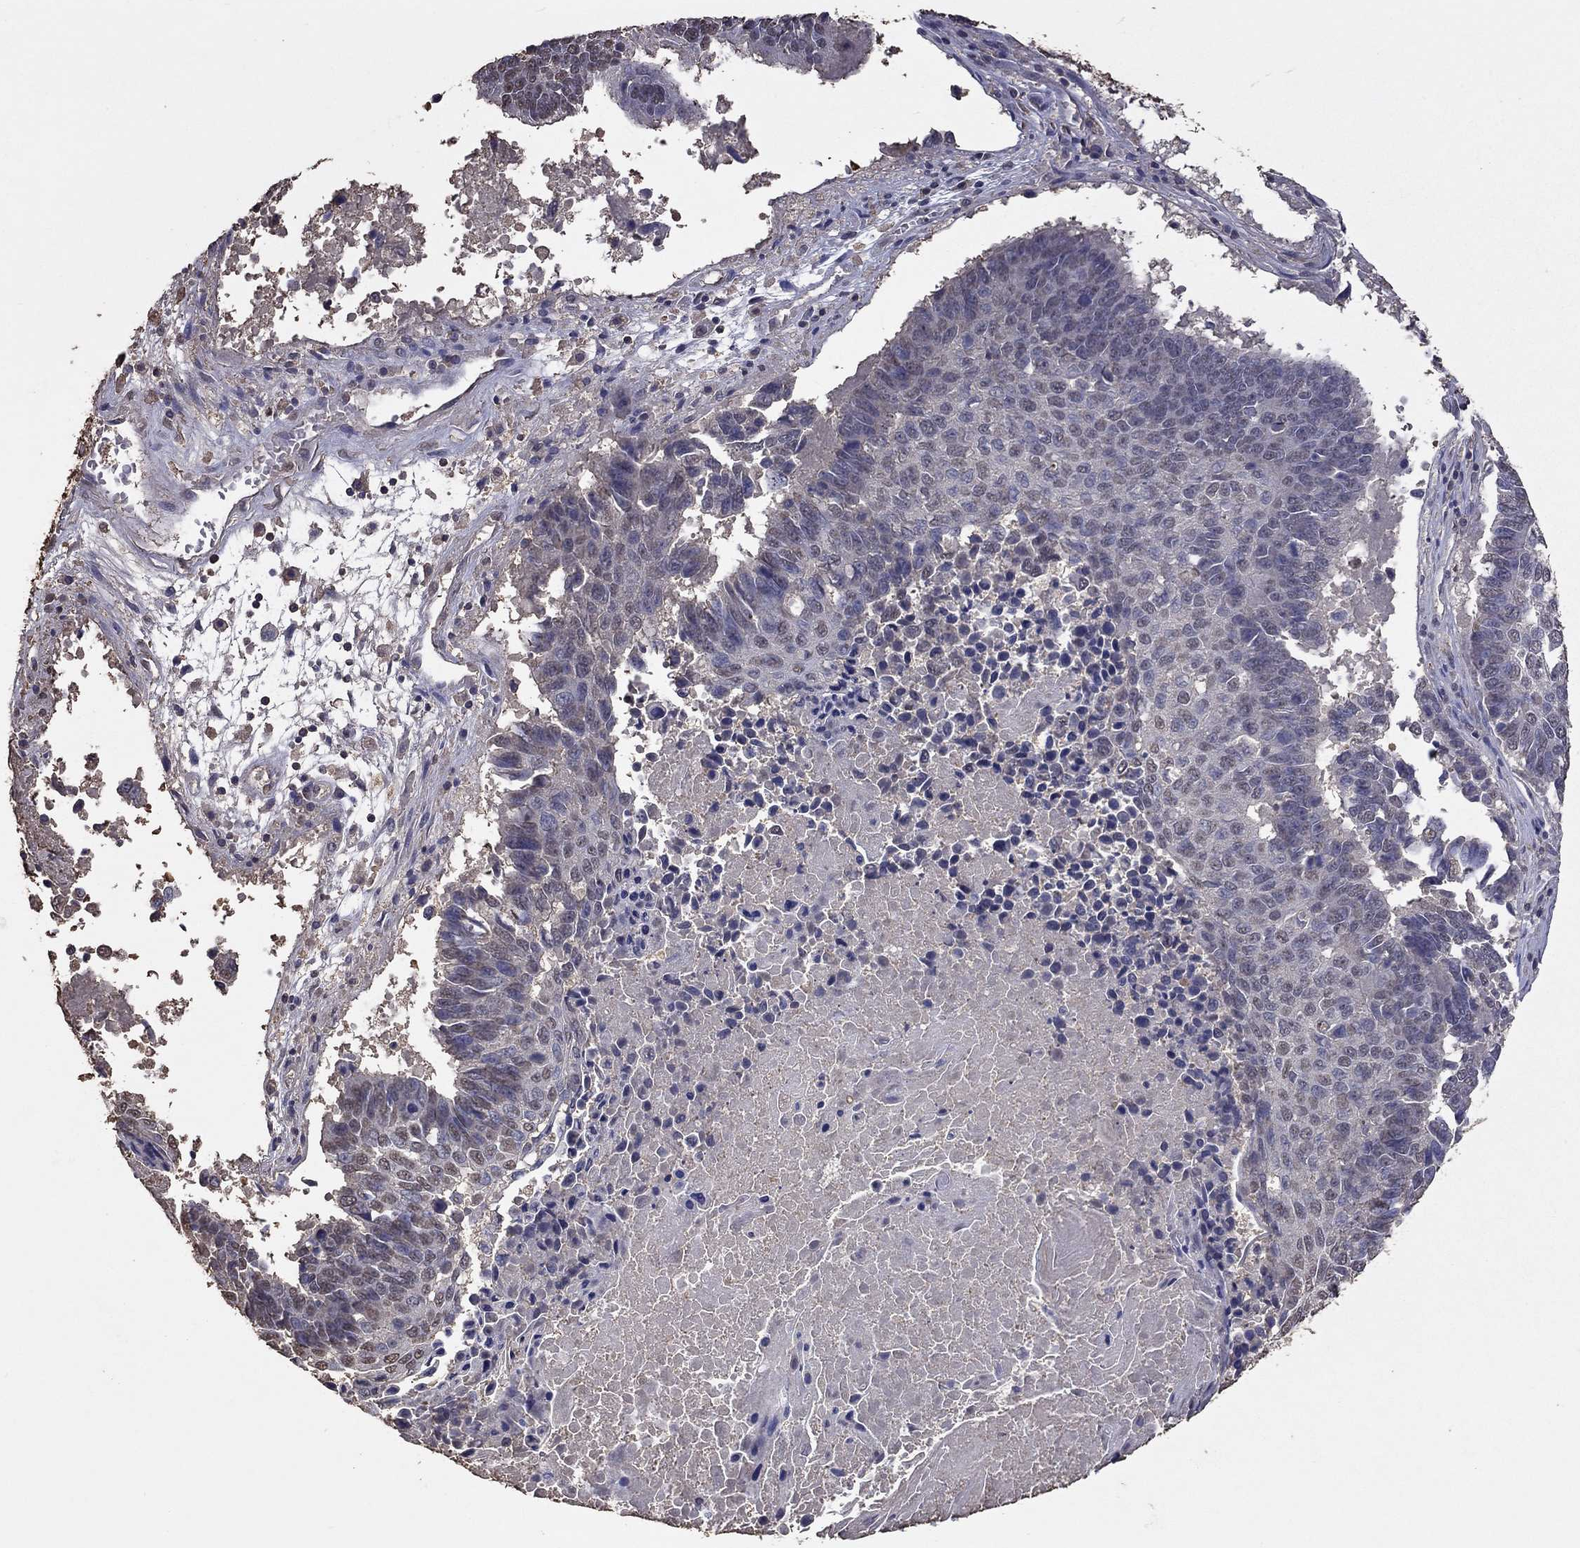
{"staining": {"intensity": "negative", "quantity": "none", "location": "none"}, "tissue": "lung cancer", "cell_type": "Tumor cells", "image_type": "cancer", "snomed": [{"axis": "morphology", "description": "Squamous cell carcinoma, NOS"}, {"axis": "topography", "description": "Lung"}], "caption": "IHC micrograph of lung cancer stained for a protein (brown), which shows no expression in tumor cells. Nuclei are stained in blue.", "gene": "SERPINA5", "patient": {"sex": "male", "age": 73}}